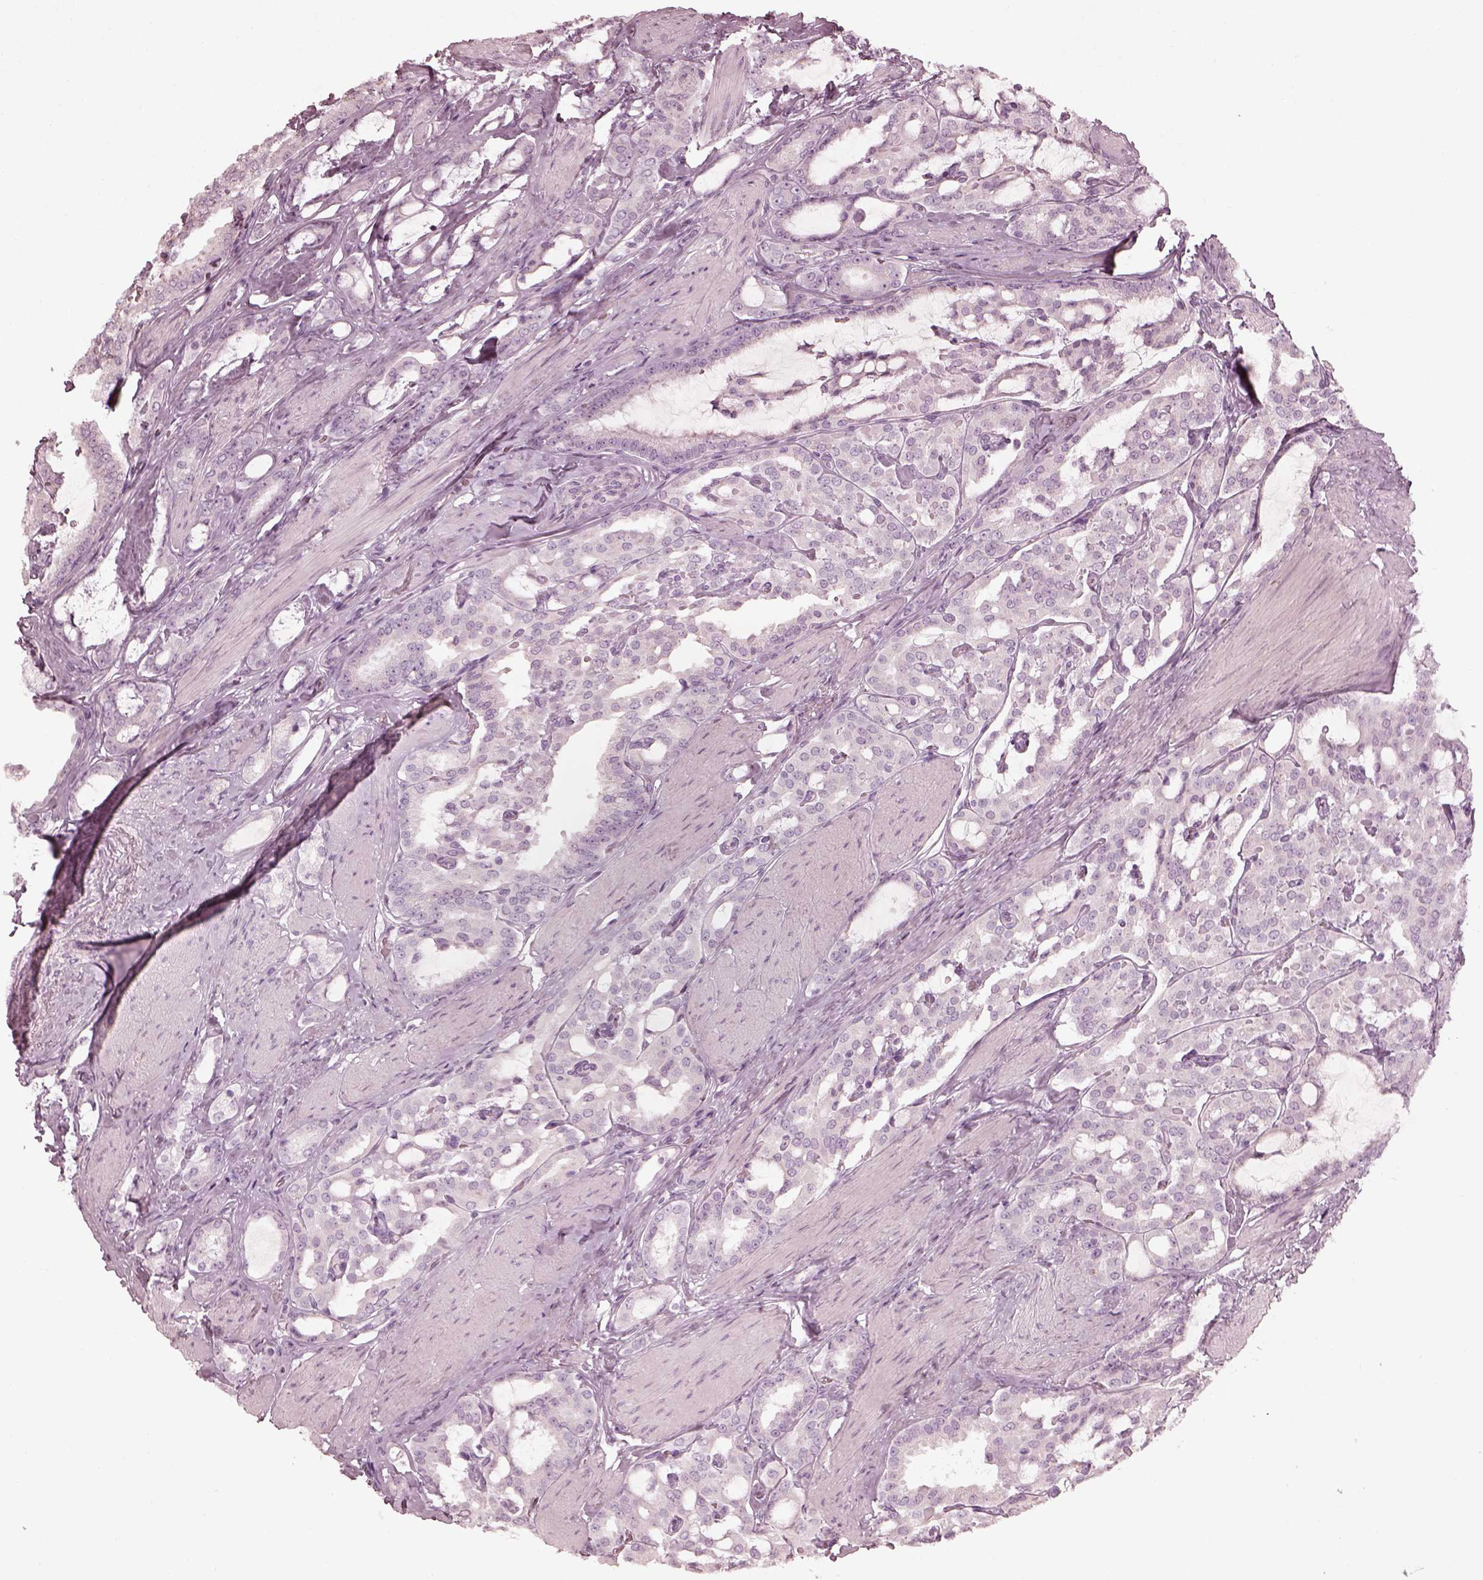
{"staining": {"intensity": "negative", "quantity": "none", "location": "none"}, "tissue": "prostate cancer", "cell_type": "Tumor cells", "image_type": "cancer", "snomed": [{"axis": "morphology", "description": "Adenocarcinoma, High grade"}, {"axis": "topography", "description": "Prostate"}], "caption": "There is no significant positivity in tumor cells of high-grade adenocarcinoma (prostate).", "gene": "SAXO2", "patient": {"sex": "male", "age": 63}}